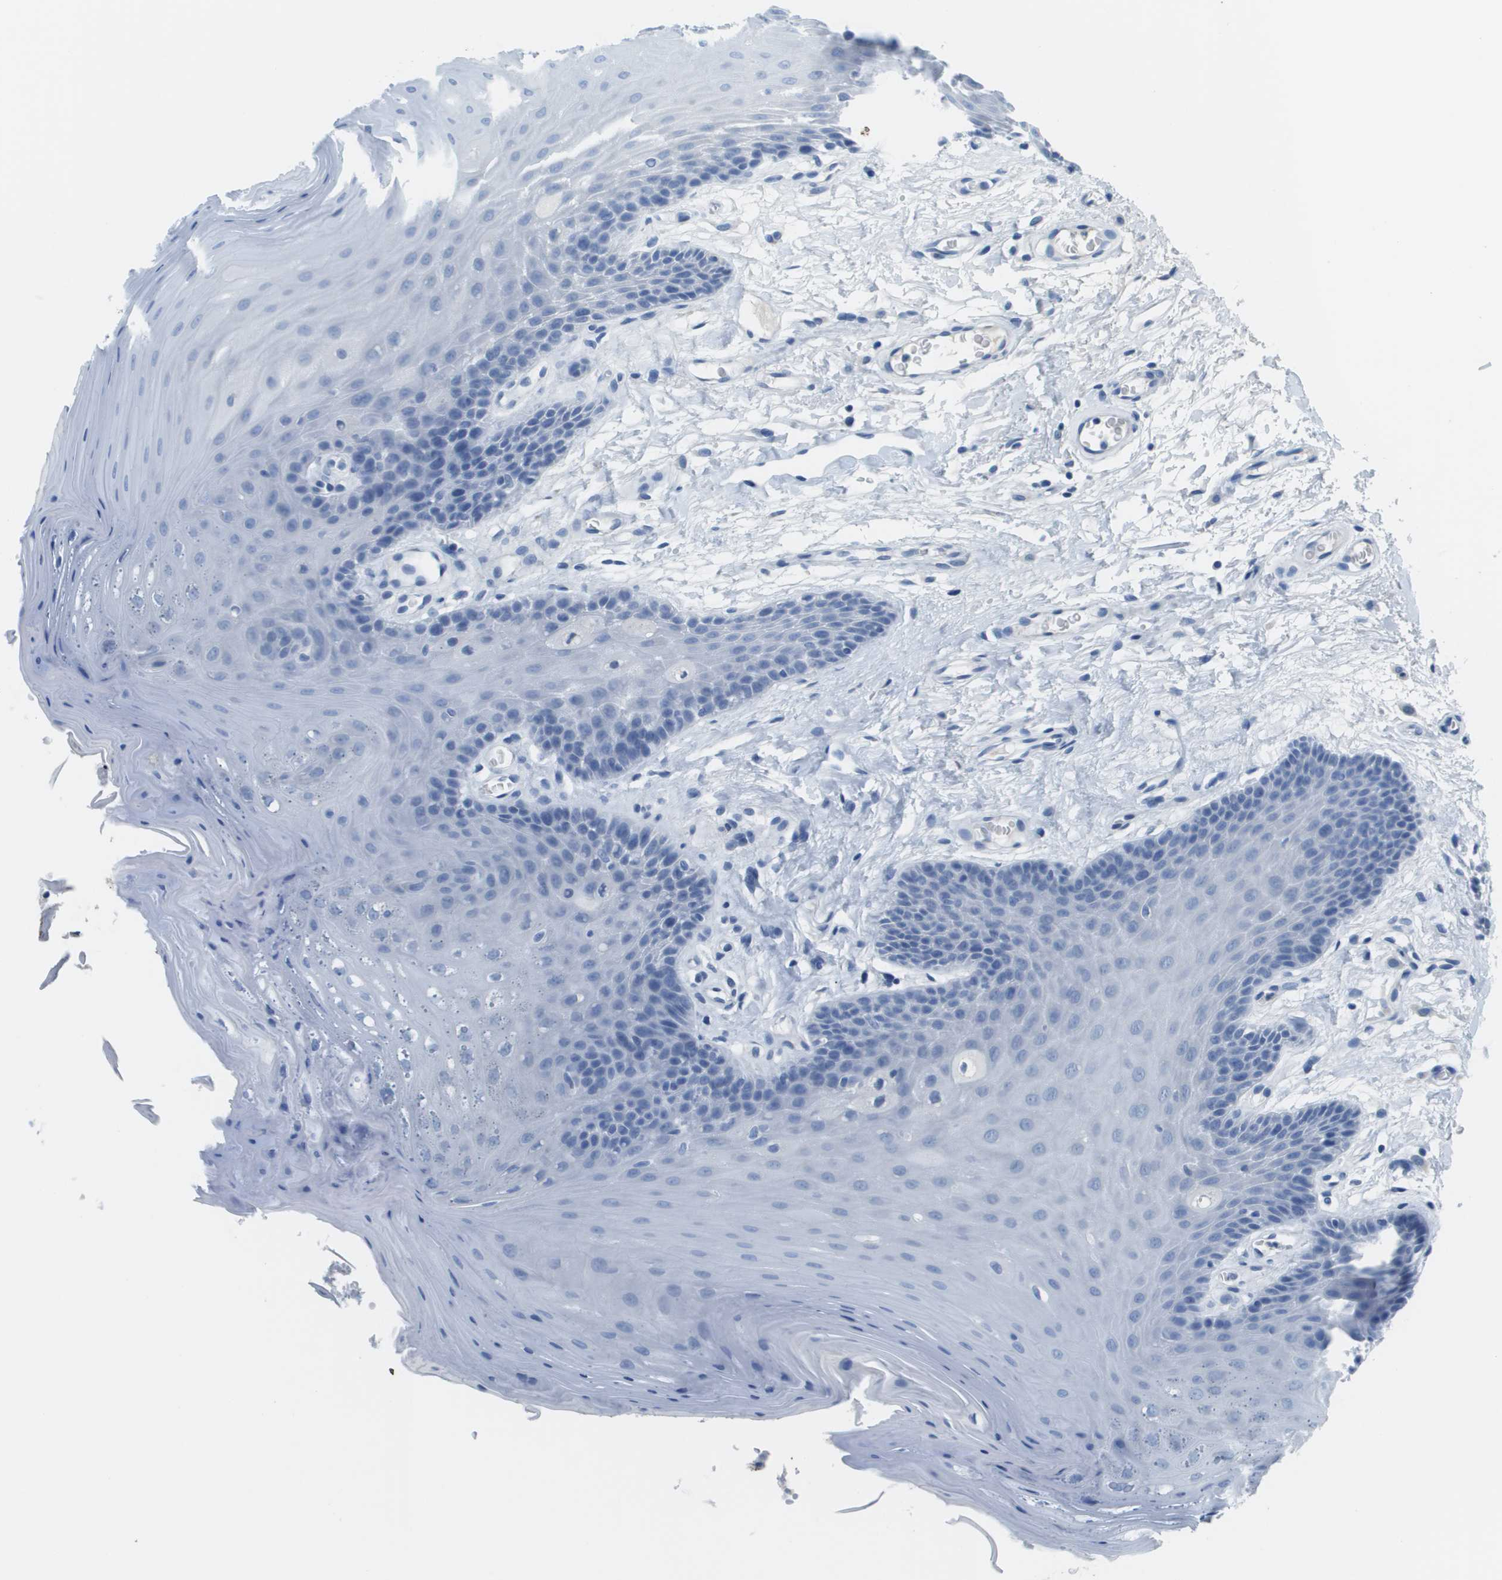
{"staining": {"intensity": "negative", "quantity": "none", "location": "none"}, "tissue": "oral mucosa", "cell_type": "Squamous epithelial cells", "image_type": "normal", "snomed": [{"axis": "morphology", "description": "Normal tissue, NOS"}, {"axis": "morphology", "description": "Squamous cell carcinoma, NOS"}, {"axis": "topography", "description": "Oral tissue"}, {"axis": "topography", "description": "Head-Neck"}], "caption": "There is no significant positivity in squamous epithelial cells of oral mucosa. (DAB (3,3'-diaminobenzidine) immunohistochemistry with hematoxylin counter stain).", "gene": "PTGDR2", "patient": {"sex": "male", "age": 71}}